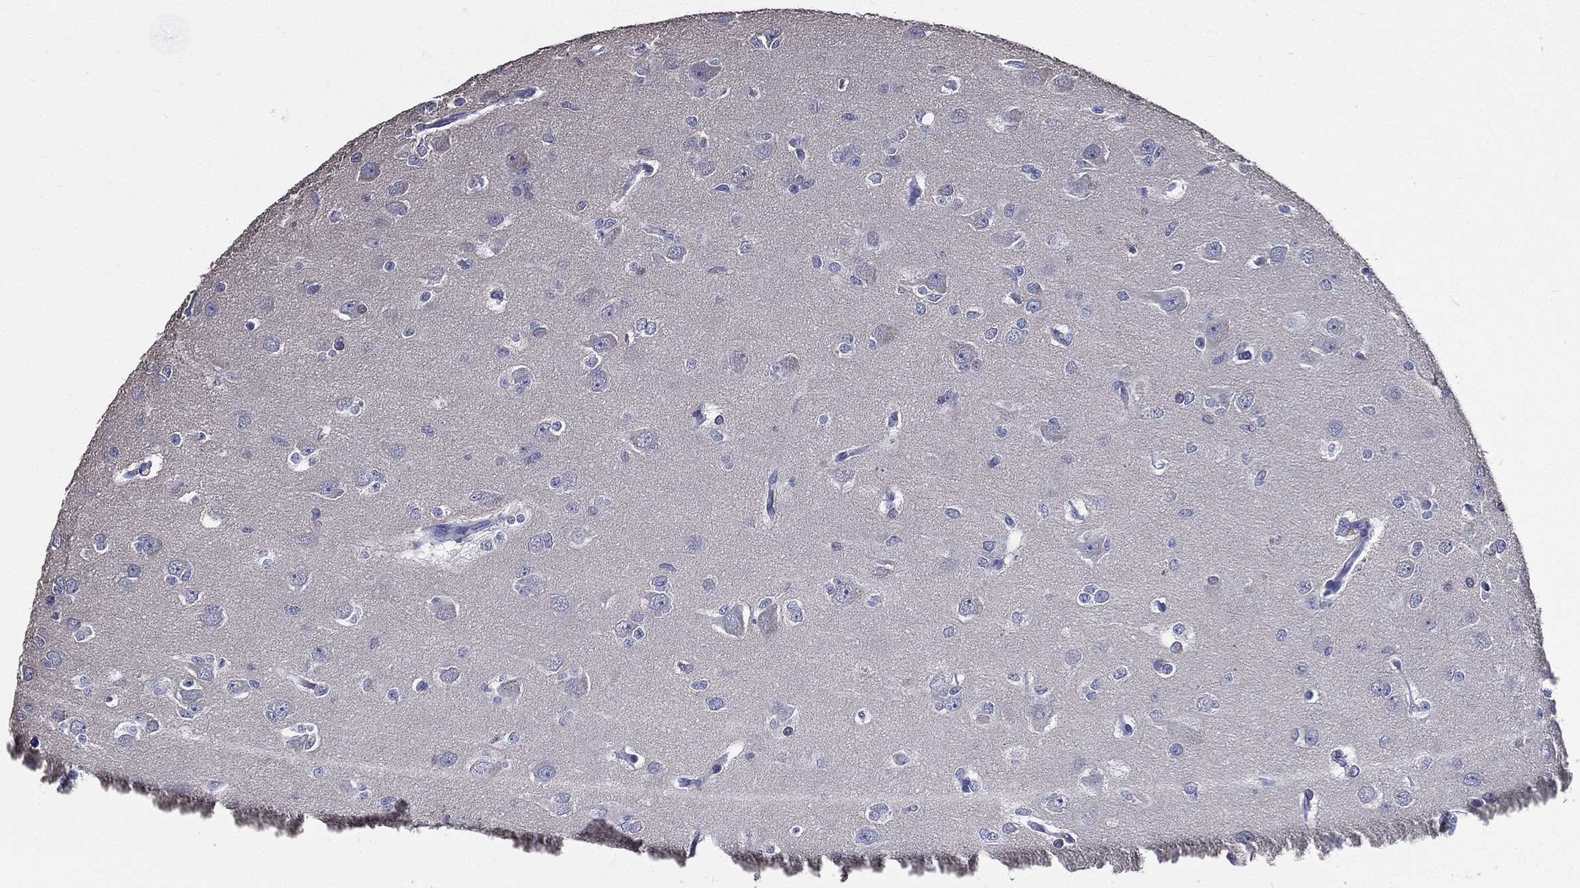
{"staining": {"intensity": "negative", "quantity": "none", "location": "none"}, "tissue": "glioma", "cell_type": "Tumor cells", "image_type": "cancer", "snomed": [{"axis": "morphology", "description": "Glioma, malignant, Low grade"}, {"axis": "topography", "description": "Brain"}], "caption": "A high-resolution histopathology image shows IHC staining of low-grade glioma (malignant), which displays no significant staining in tumor cells.", "gene": "DPYS", "patient": {"sex": "male", "age": 27}}